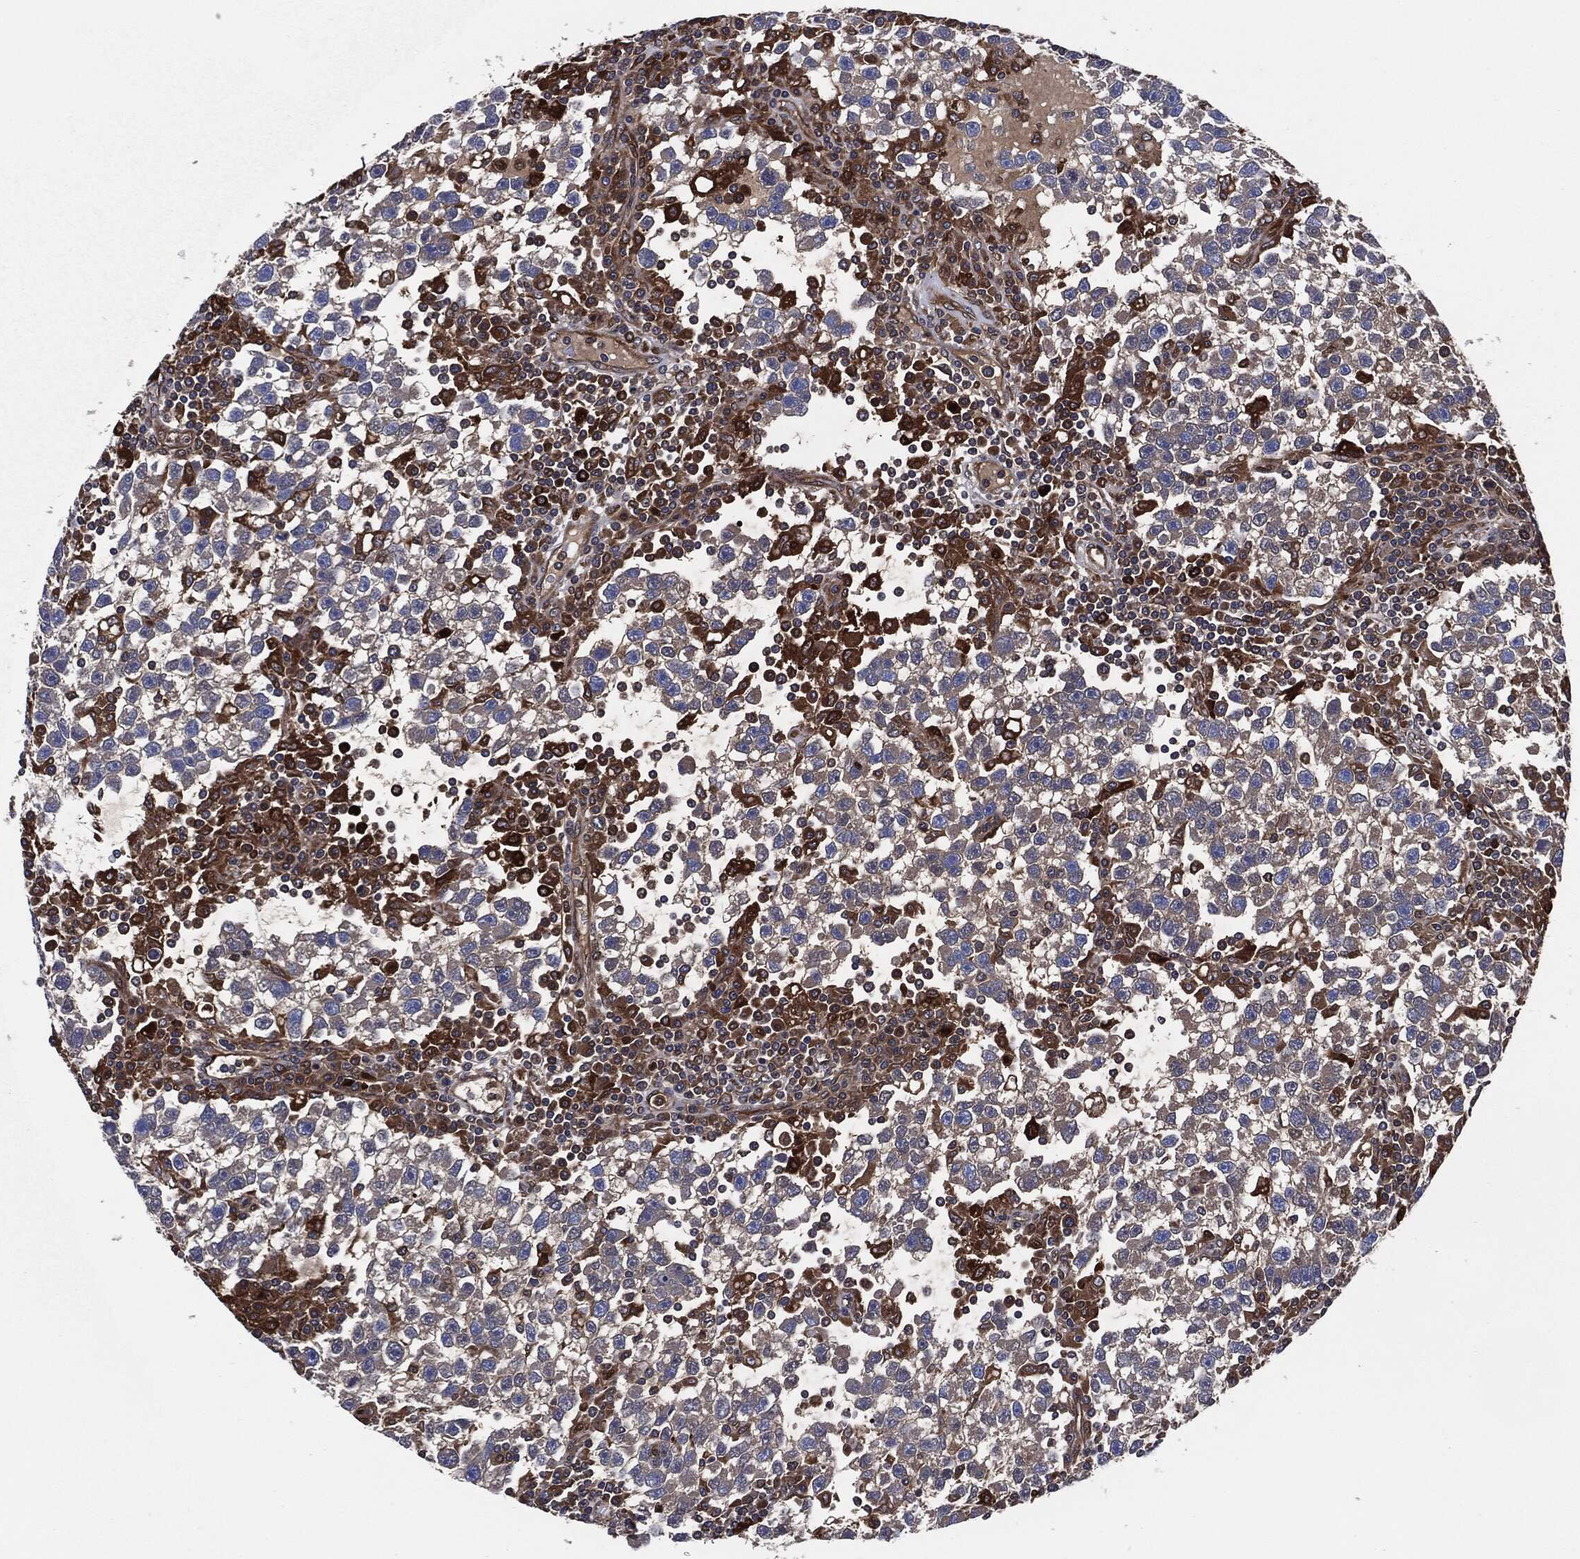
{"staining": {"intensity": "weak", "quantity": "<25%", "location": "cytoplasmic/membranous"}, "tissue": "testis cancer", "cell_type": "Tumor cells", "image_type": "cancer", "snomed": [{"axis": "morphology", "description": "Seminoma, NOS"}, {"axis": "topography", "description": "Testis"}], "caption": "An immunohistochemistry micrograph of testis cancer is shown. There is no staining in tumor cells of testis cancer.", "gene": "XPNPEP1", "patient": {"sex": "male", "age": 47}}